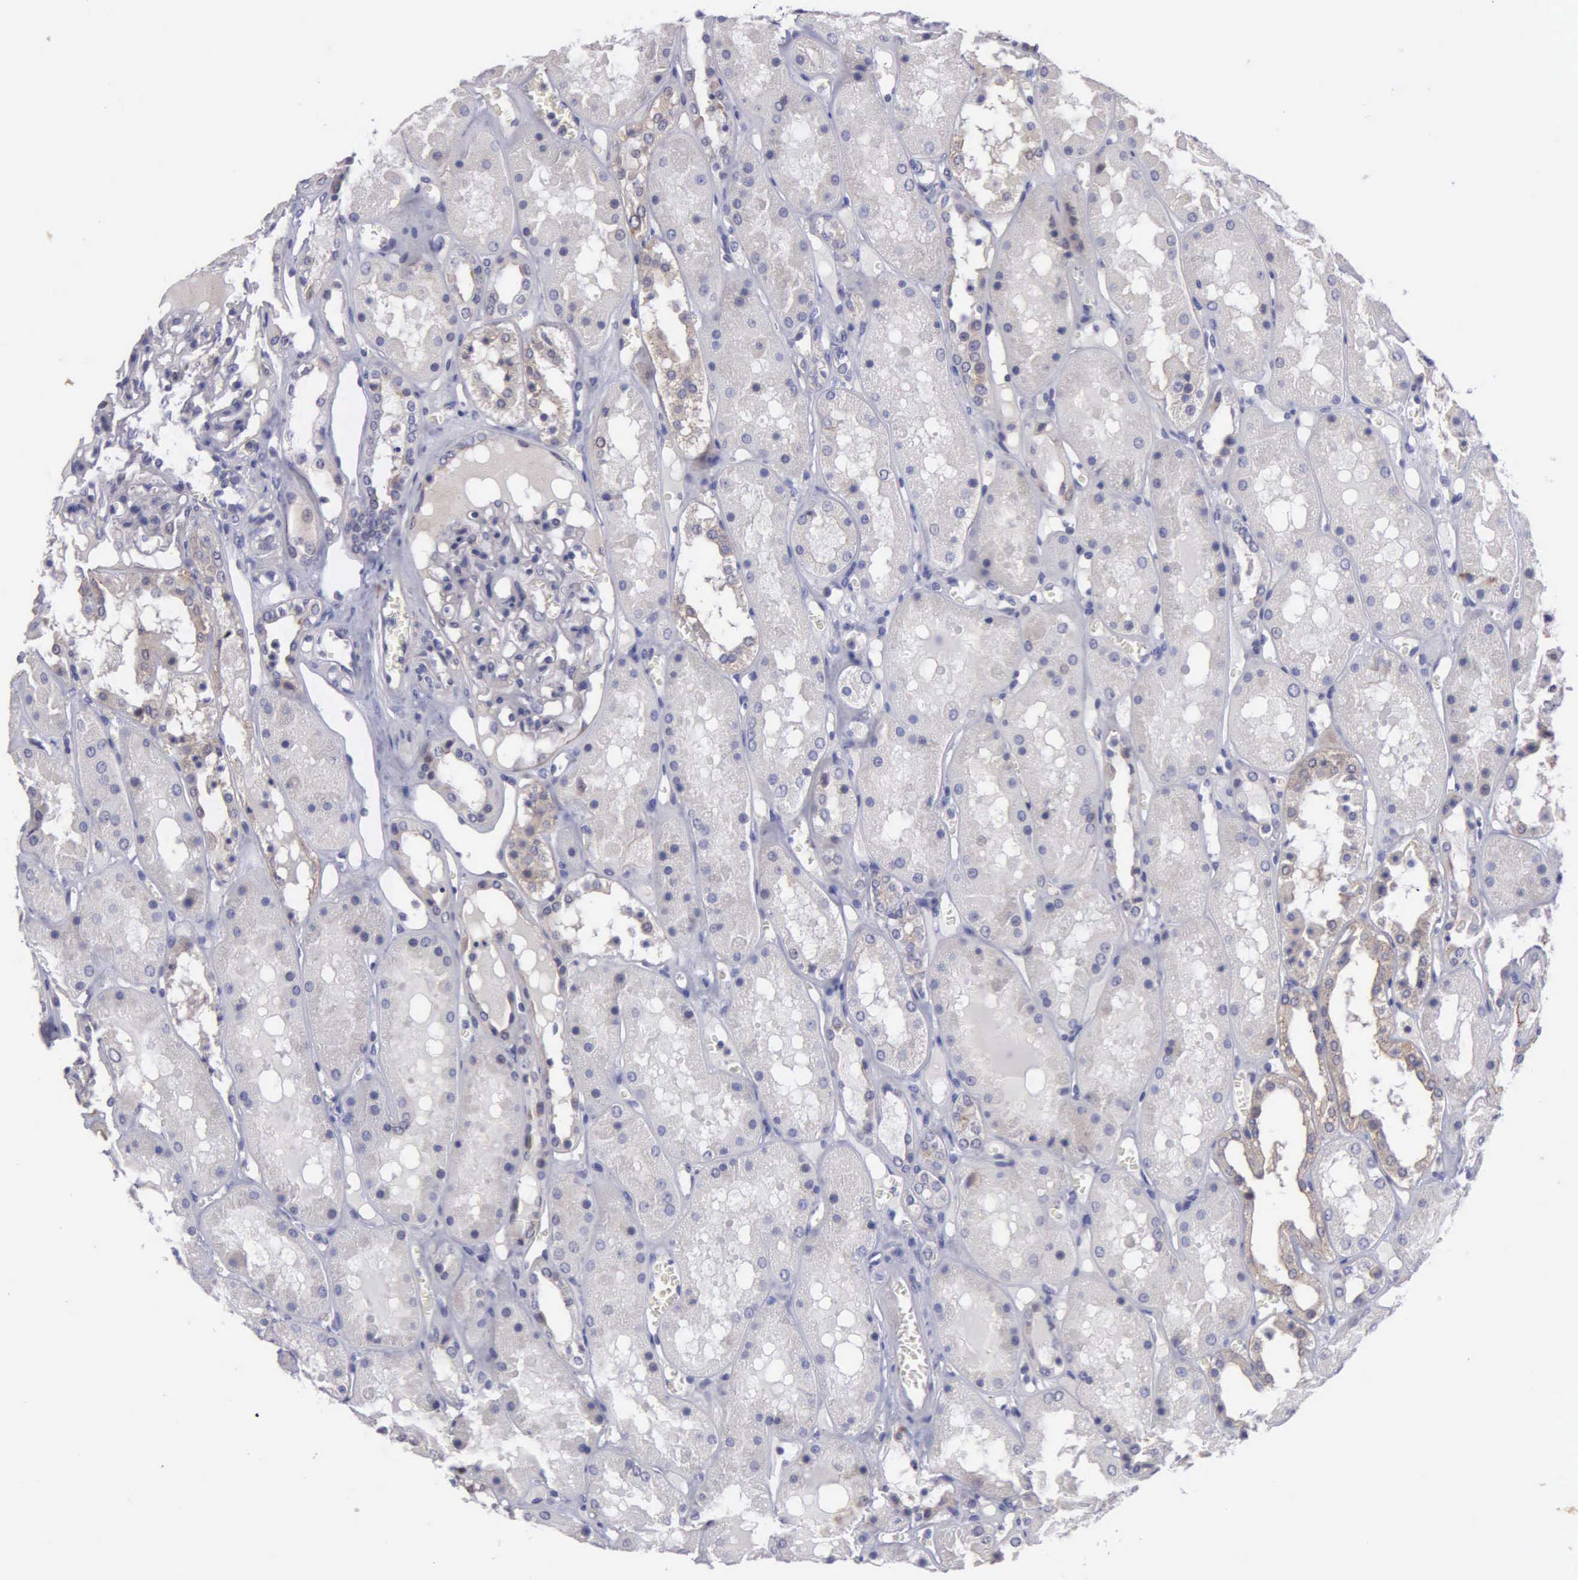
{"staining": {"intensity": "negative", "quantity": "none", "location": "none"}, "tissue": "kidney", "cell_type": "Cells in glomeruli", "image_type": "normal", "snomed": [{"axis": "morphology", "description": "Normal tissue, NOS"}, {"axis": "topography", "description": "Kidney"}], "caption": "The micrograph demonstrates no significant expression in cells in glomeruli of kidney.", "gene": "MICAL3", "patient": {"sex": "male", "age": 36}}